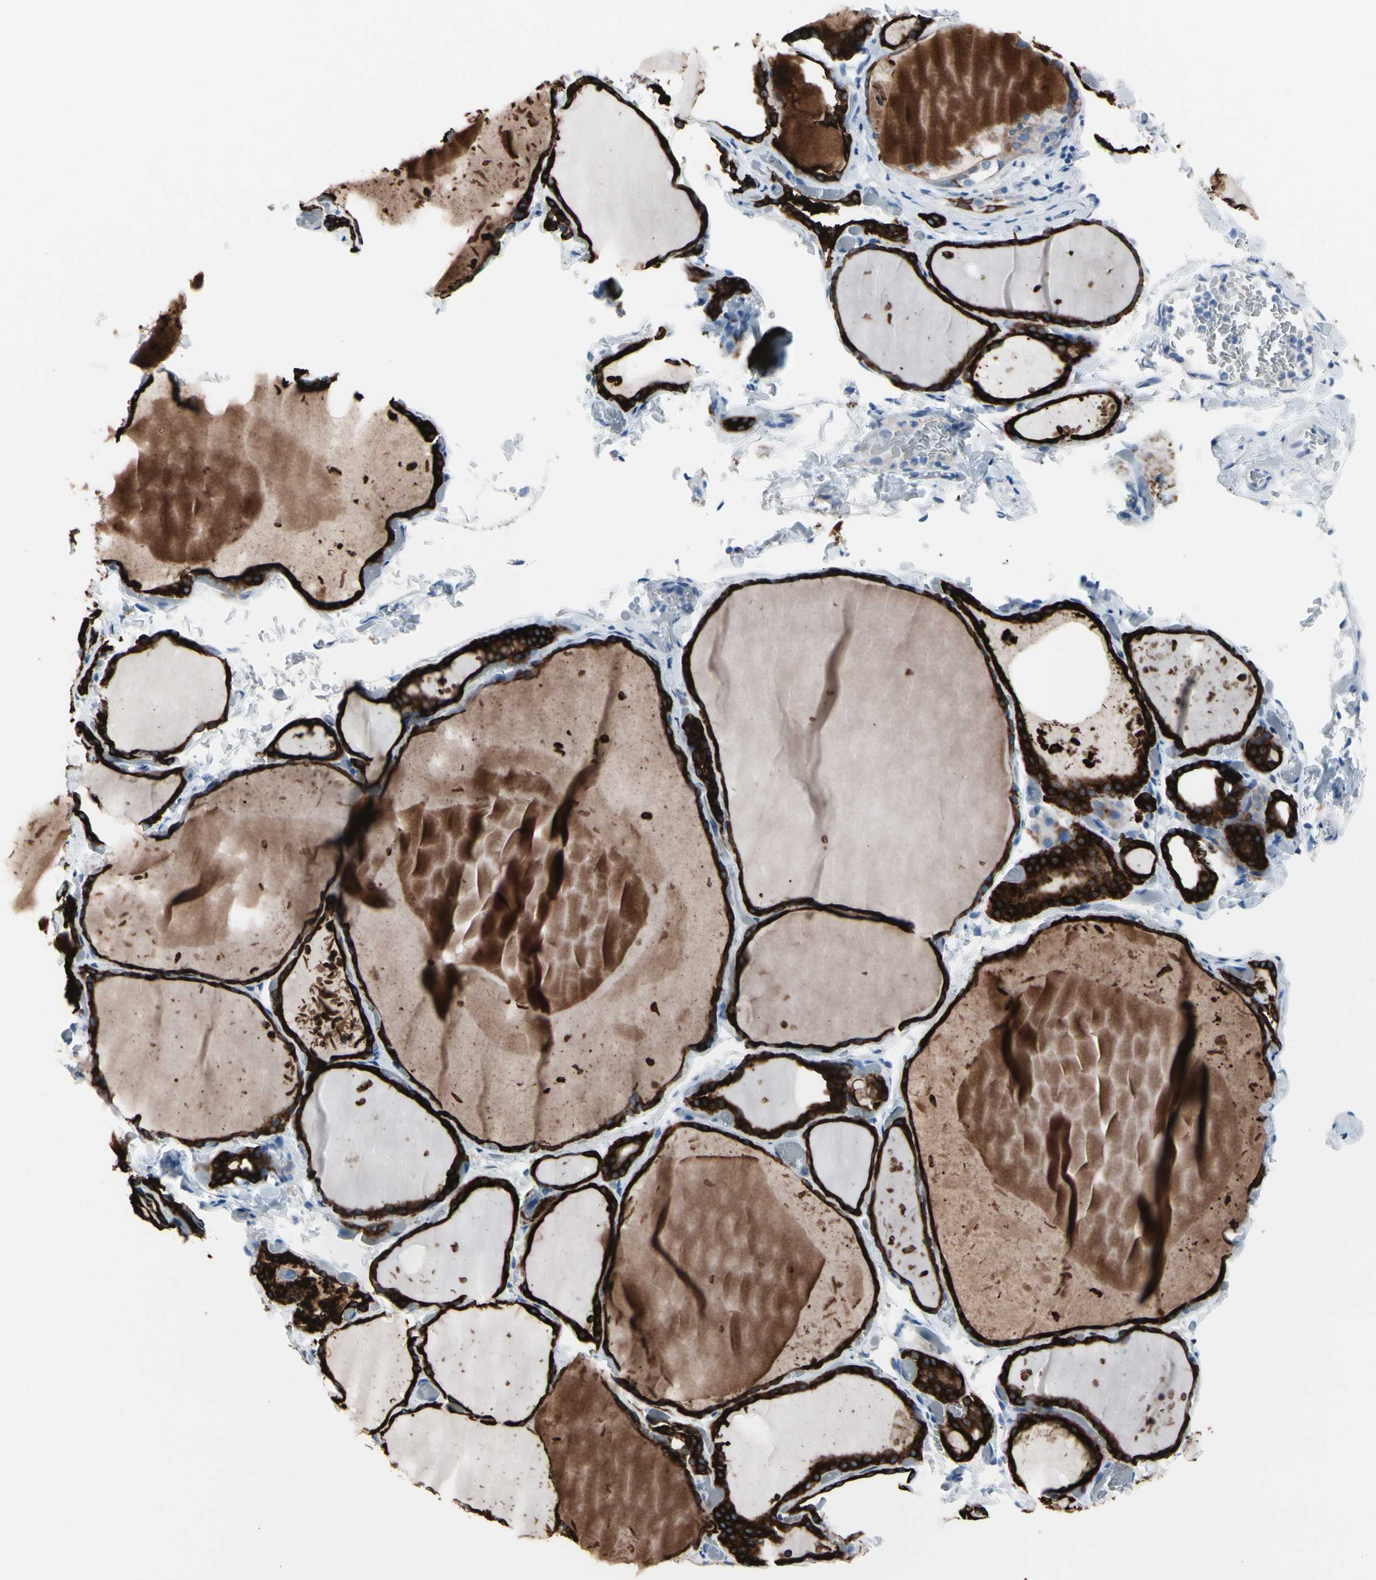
{"staining": {"intensity": "strong", "quantity": ">75%", "location": "cytoplasmic/membranous"}, "tissue": "thyroid gland", "cell_type": "Glandular cells", "image_type": "normal", "snomed": [{"axis": "morphology", "description": "Normal tissue, NOS"}, {"axis": "topography", "description": "Thyroid gland"}], "caption": "Human thyroid gland stained with a brown dye displays strong cytoplasmic/membranous positive staining in approximately >75% of glandular cells.", "gene": "TPO", "patient": {"sex": "female", "age": 22}}